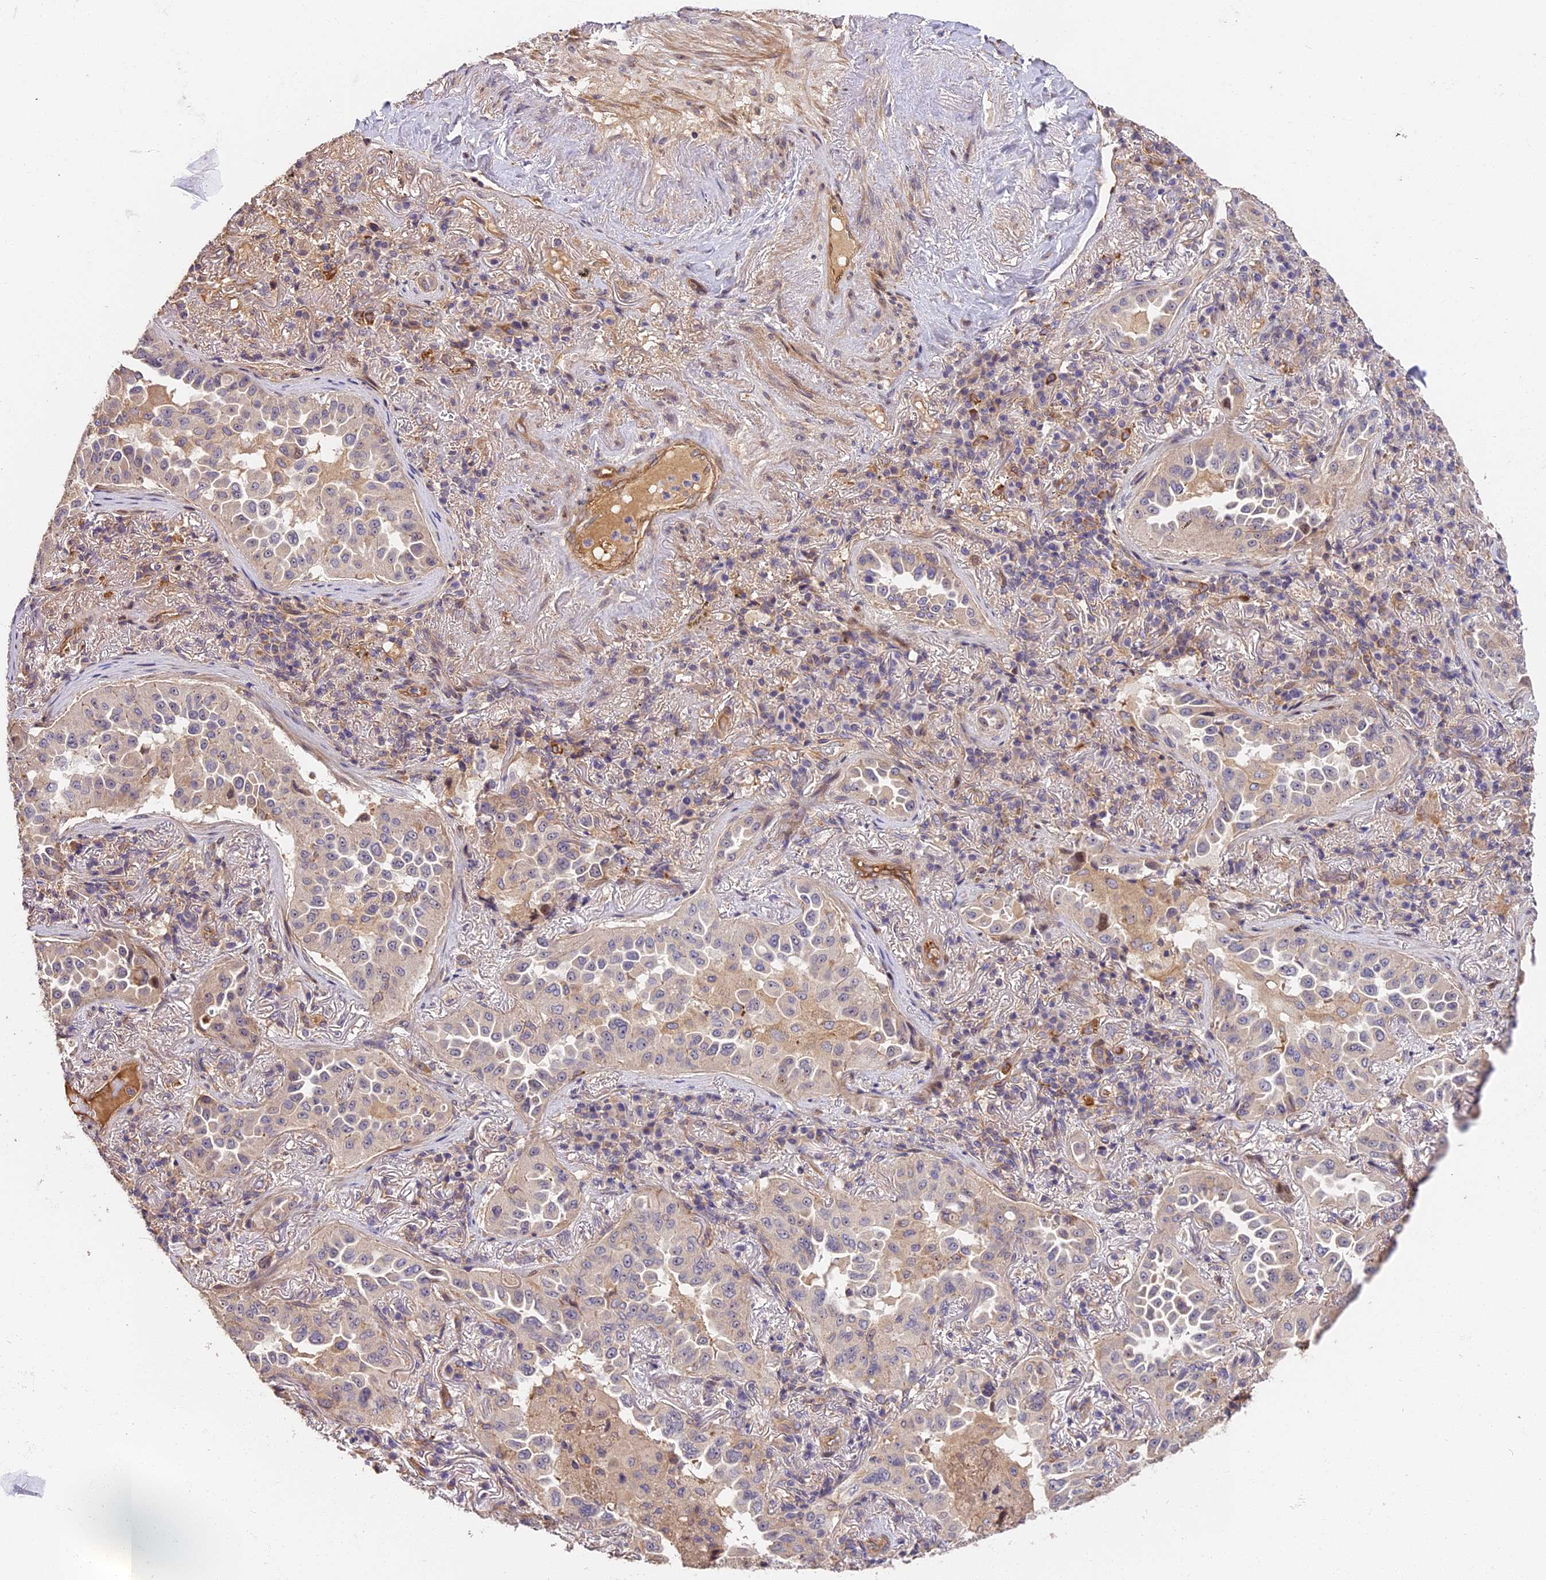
{"staining": {"intensity": "negative", "quantity": "none", "location": "none"}, "tissue": "lung cancer", "cell_type": "Tumor cells", "image_type": "cancer", "snomed": [{"axis": "morphology", "description": "Adenocarcinoma, NOS"}, {"axis": "topography", "description": "Lung"}], "caption": "Immunohistochemical staining of adenocarcinoma (lung) reveals no significant staining in tumor cells.", "gene": "ARHGAP17", "patient": {"sex": "female", "age": 69}}